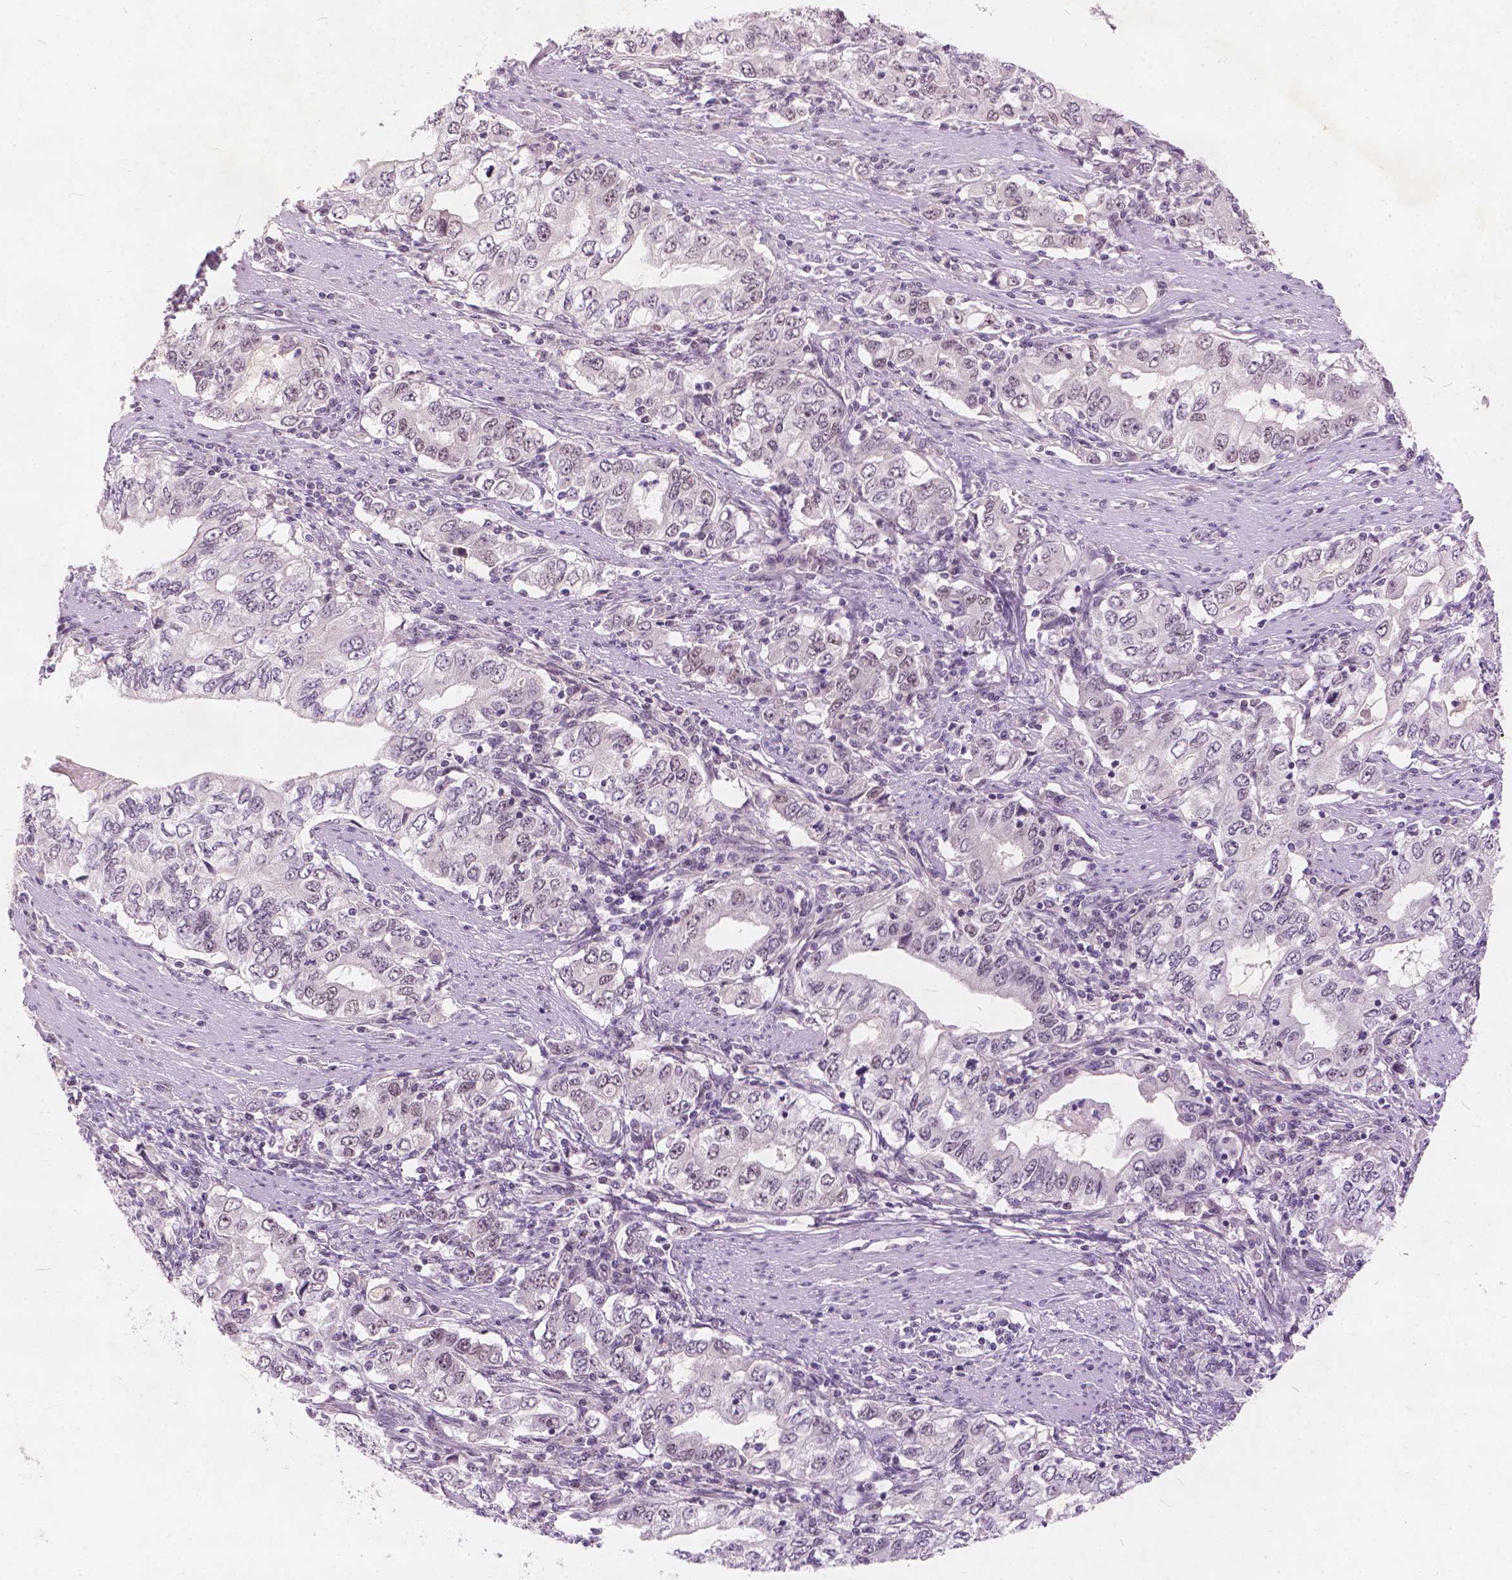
{"staining": {"intensity": "moderate", "quantity": "<25%", "location": "nuclear"}, "tissue": "stomach cancer", "cell_type": "Tumor cells", "image_type": "cancer", "snomed": [{"axis": "morphology", "description": "Adenocarcinoma, NOS"}, {"axis": "topography", "description": "Stomach, lower"}], "caption": "This image demonstrates IHC staining of human stomach cancer, with low moderate nuclear positivity in approximately <25% of tumor cells.", "gene": "FAM53A", "patient": {"sex": "female", "age": 72}}